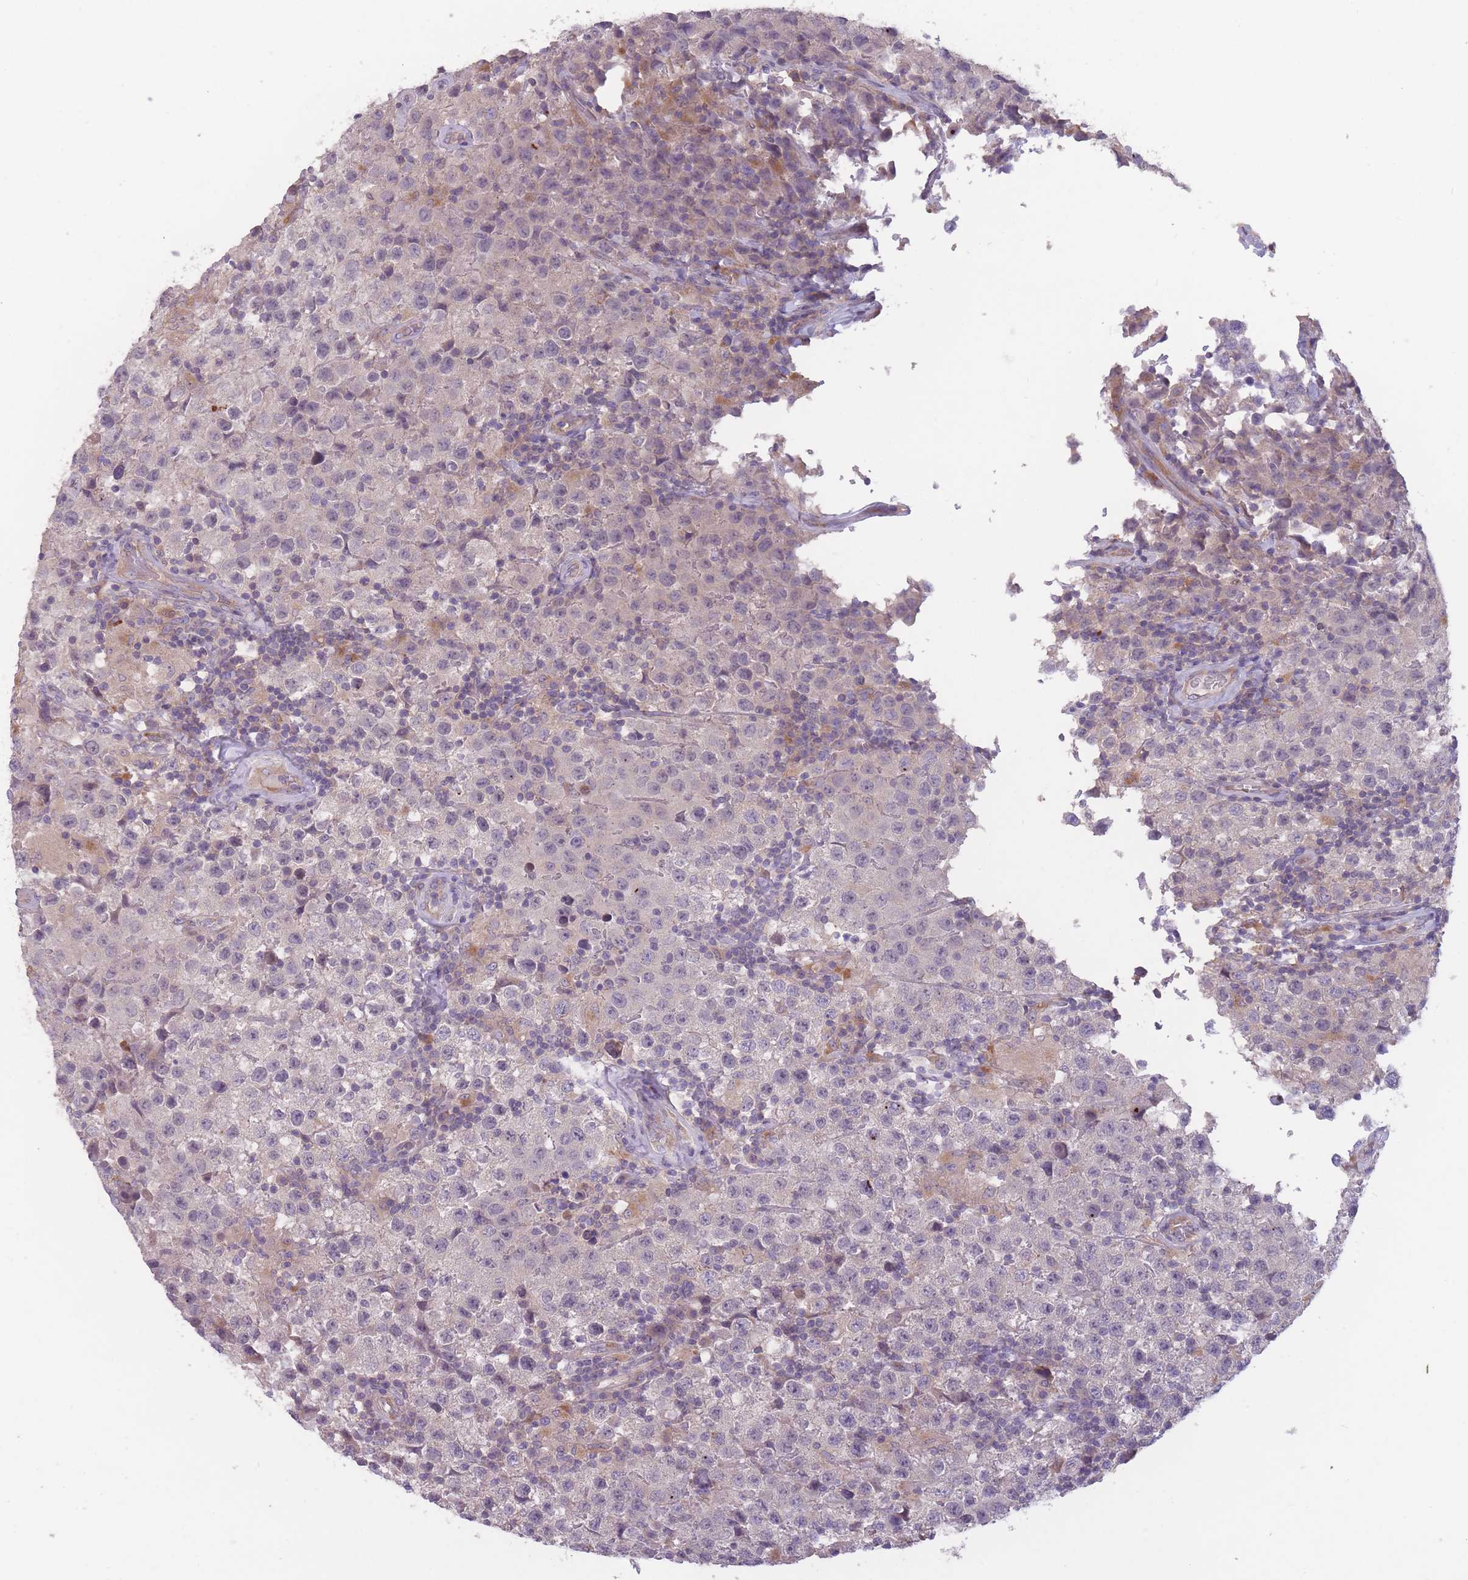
{"staining": {"intensity": "negative", "quantity": "none", "location": "none"}, "tissue": "testis cancer", "cell_type": "Tumor cells", "image_type": "cancer", "snomed": [{"axis": "morphology", "description": "Seminoma, NOS"}, {"axis": "morphology", "description": "Carcinoma, Embryonal, NOS"}, {"axis": "topography", "description": "Testis"}], "caption": "Embryonal carcinoma (testis) was stained to show a protein in brown. There is no significant positivity in tumor cells.", "gene": "ITPKC", "patient": {"sex": "male", "age": 41}}